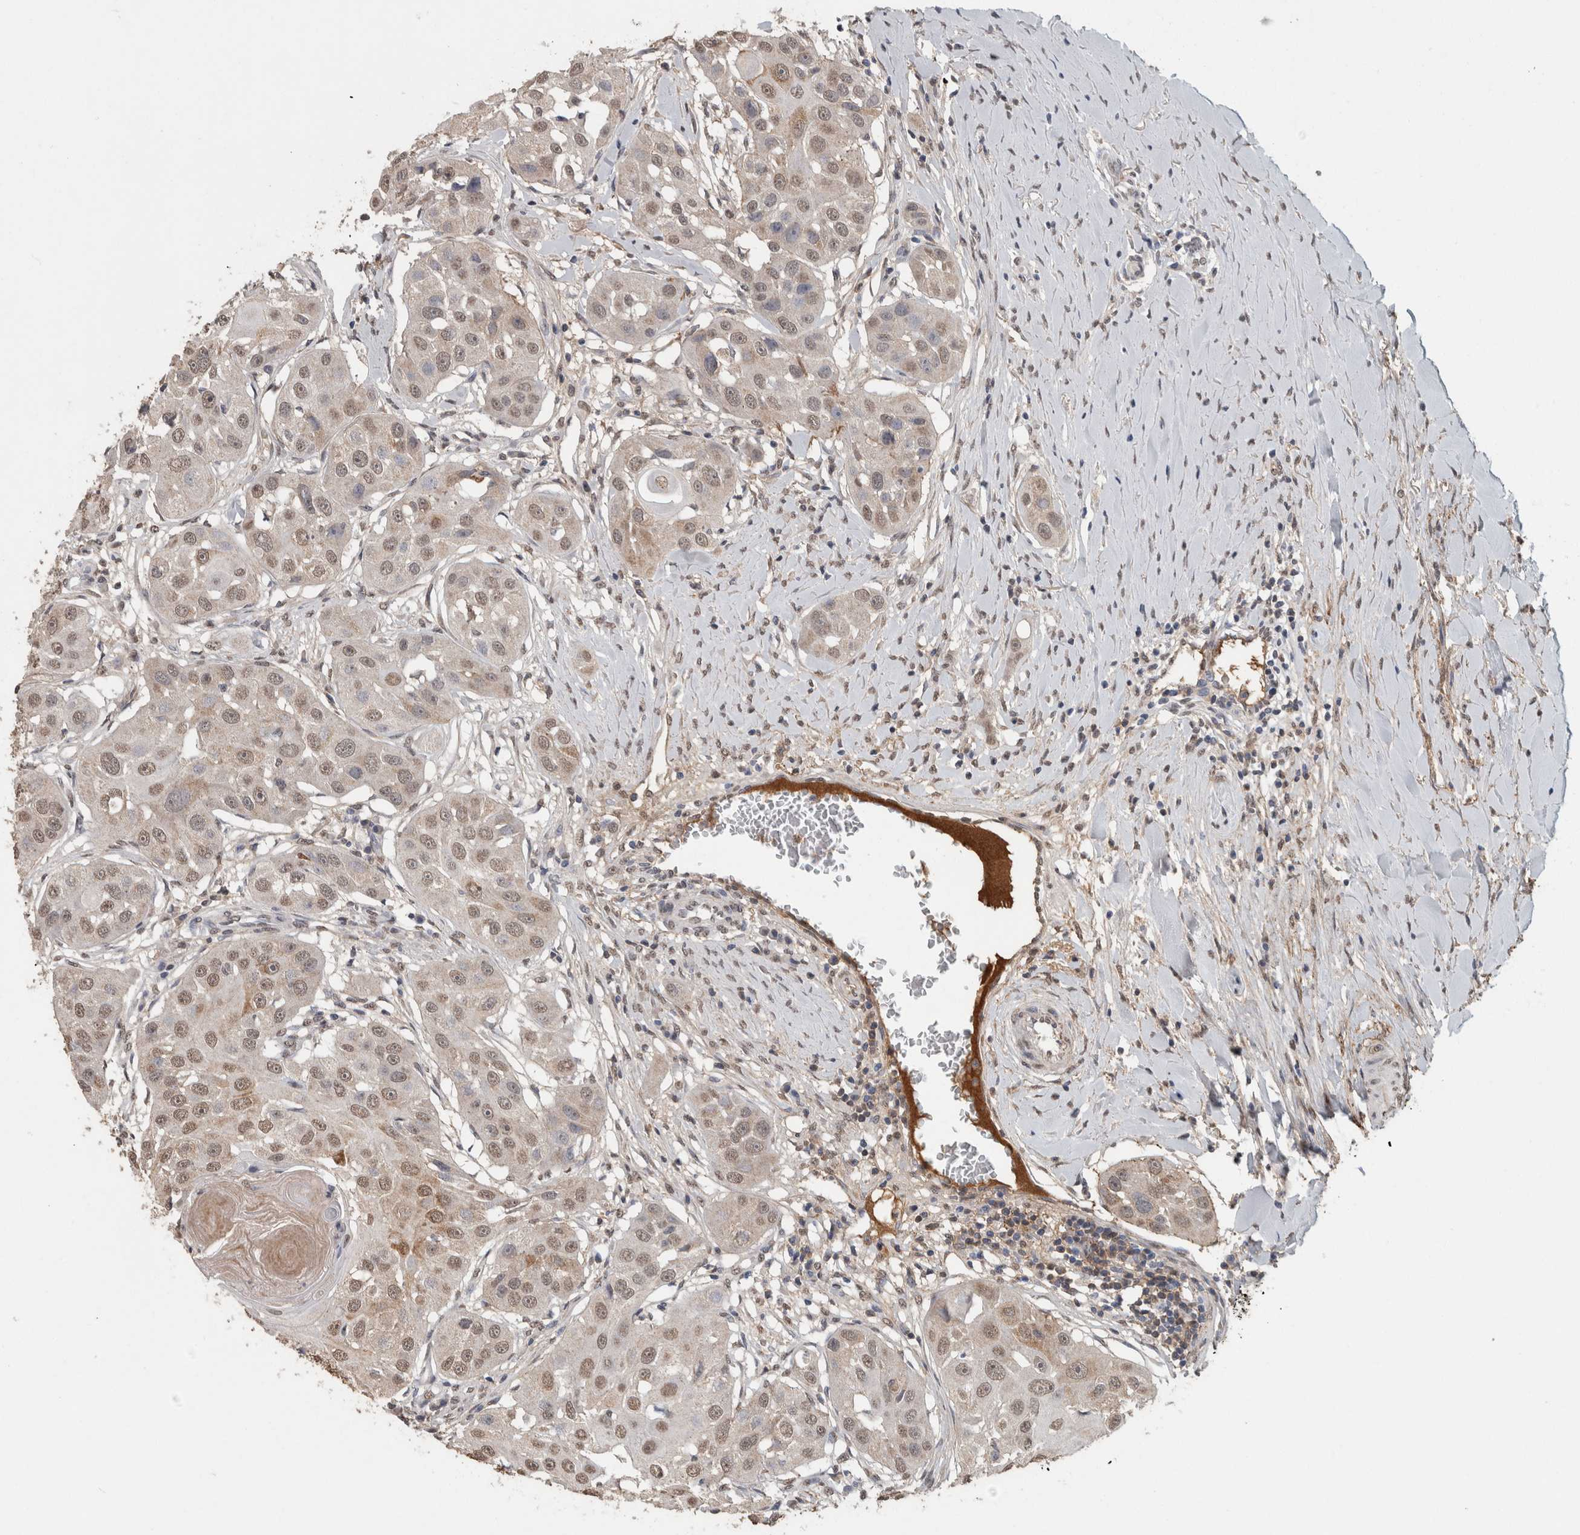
{"staining": {"intensity": "weak", "quantity": ">75%", "location": "cytoplasmic/membranous,nuclear"}, "tissue": "head and neck cancer", "cell_type": "Tumor cells", "image_type": "cancer", "snomed": [{"axis": "morphology", "description": "Normal tissue, NOS"}, {"axis": "morphology", "description": "Squamous cell carcinoma, NOS"}, {"axis": "topography", "description": "Skeletal muscle"}, {"axis": "topography", "description": "Head-Neck"}], "caption": "Head and neck squamous cell carcinoma stained with immunohistochemistry (IHC) shows weak cytoplasmic/membranous and nuclear staining in about >75% of tumor cells.", "gene": "LTBP1", "patient": {"sex": "male", "age": 51}}